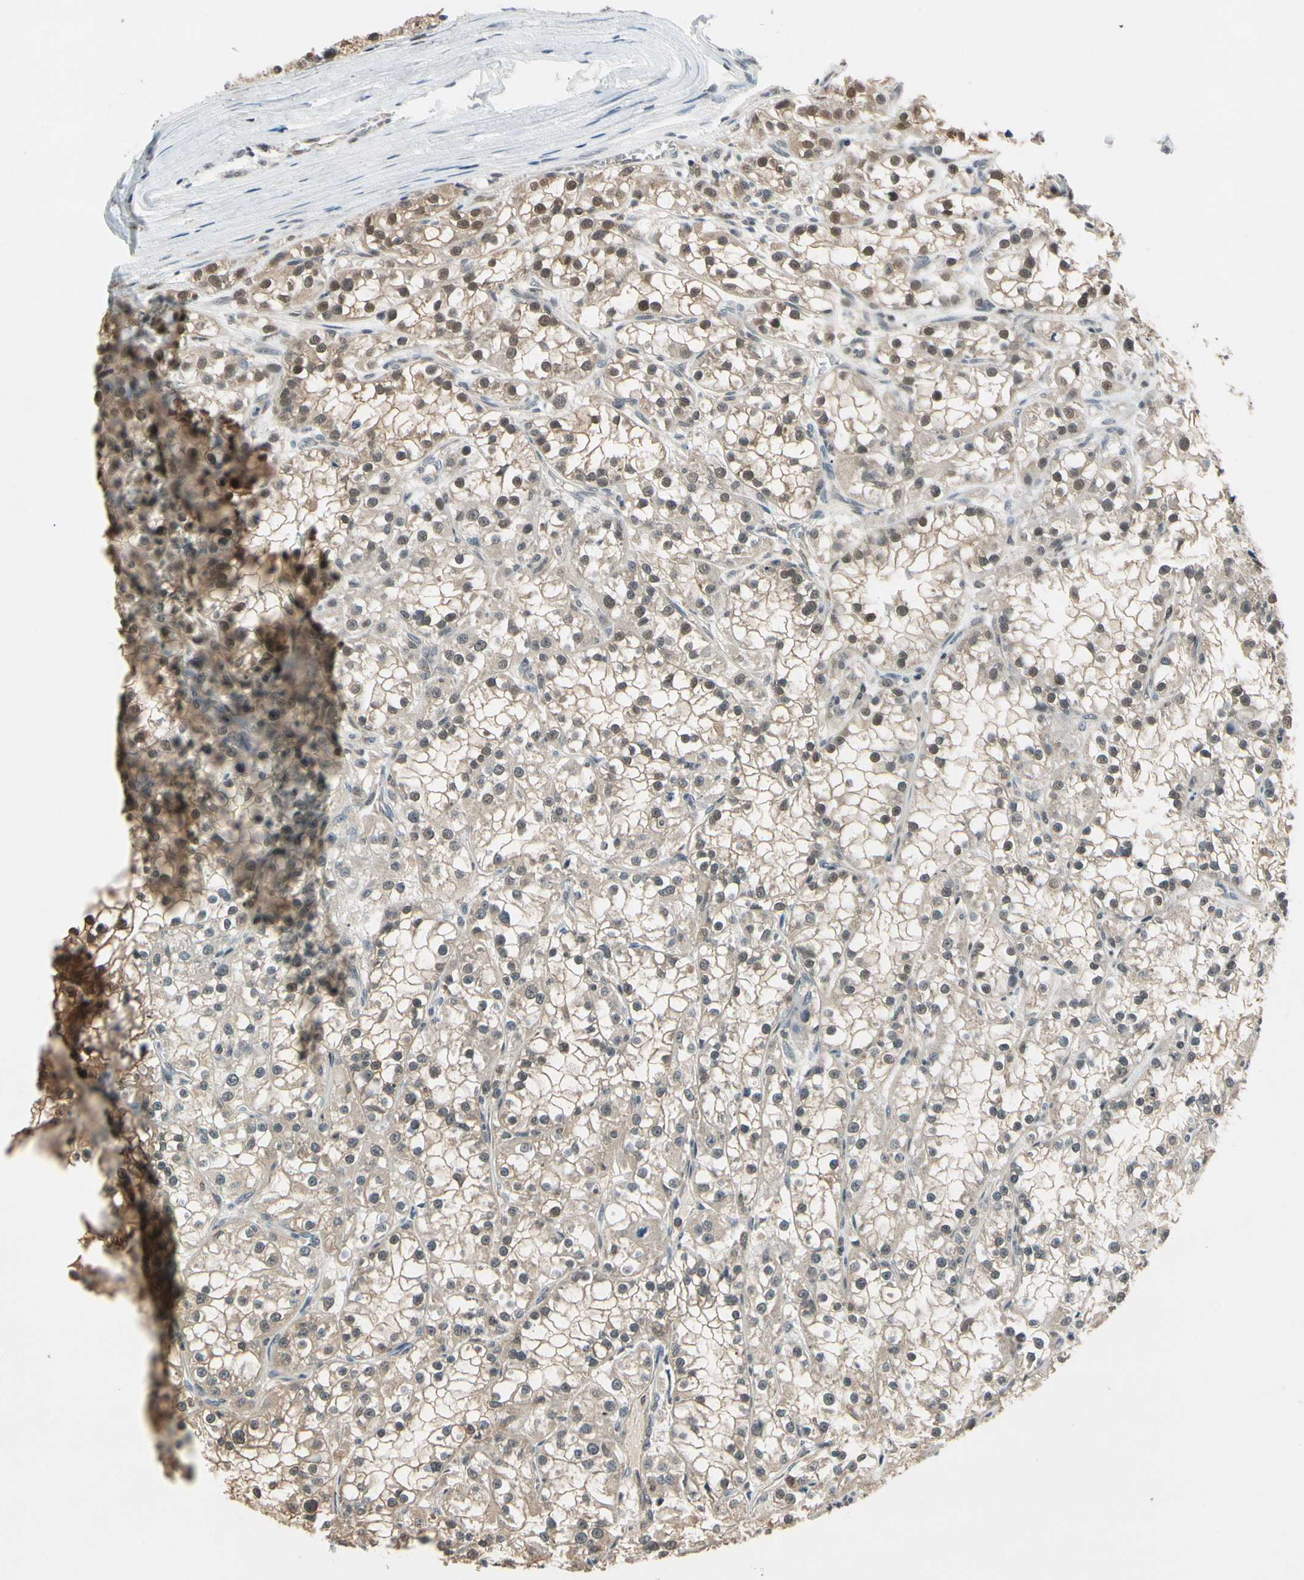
{"staining": {"intensity": "moderate", "quantity": ">75%", "location": "cytoplasmic/membranous,nuclear"}, "tissue": "renal cancer", "cell_type": "Tumor cells", "image_type": "cancer", "snomed": [{"axis": "morphology", "description": "Adenocarcinoma, NOS"}, {"axis": "topography", "description": "Kidney"}], "caption": "DAB immunohistochemical staining of renal cancer (adenocarcinoma) shows moderate cytoplasmic/membranous and nuclear protein staining in about >75% of tumor cells.", "gene": "TAF12", "patient": {"sex": "female", "age": 52}}